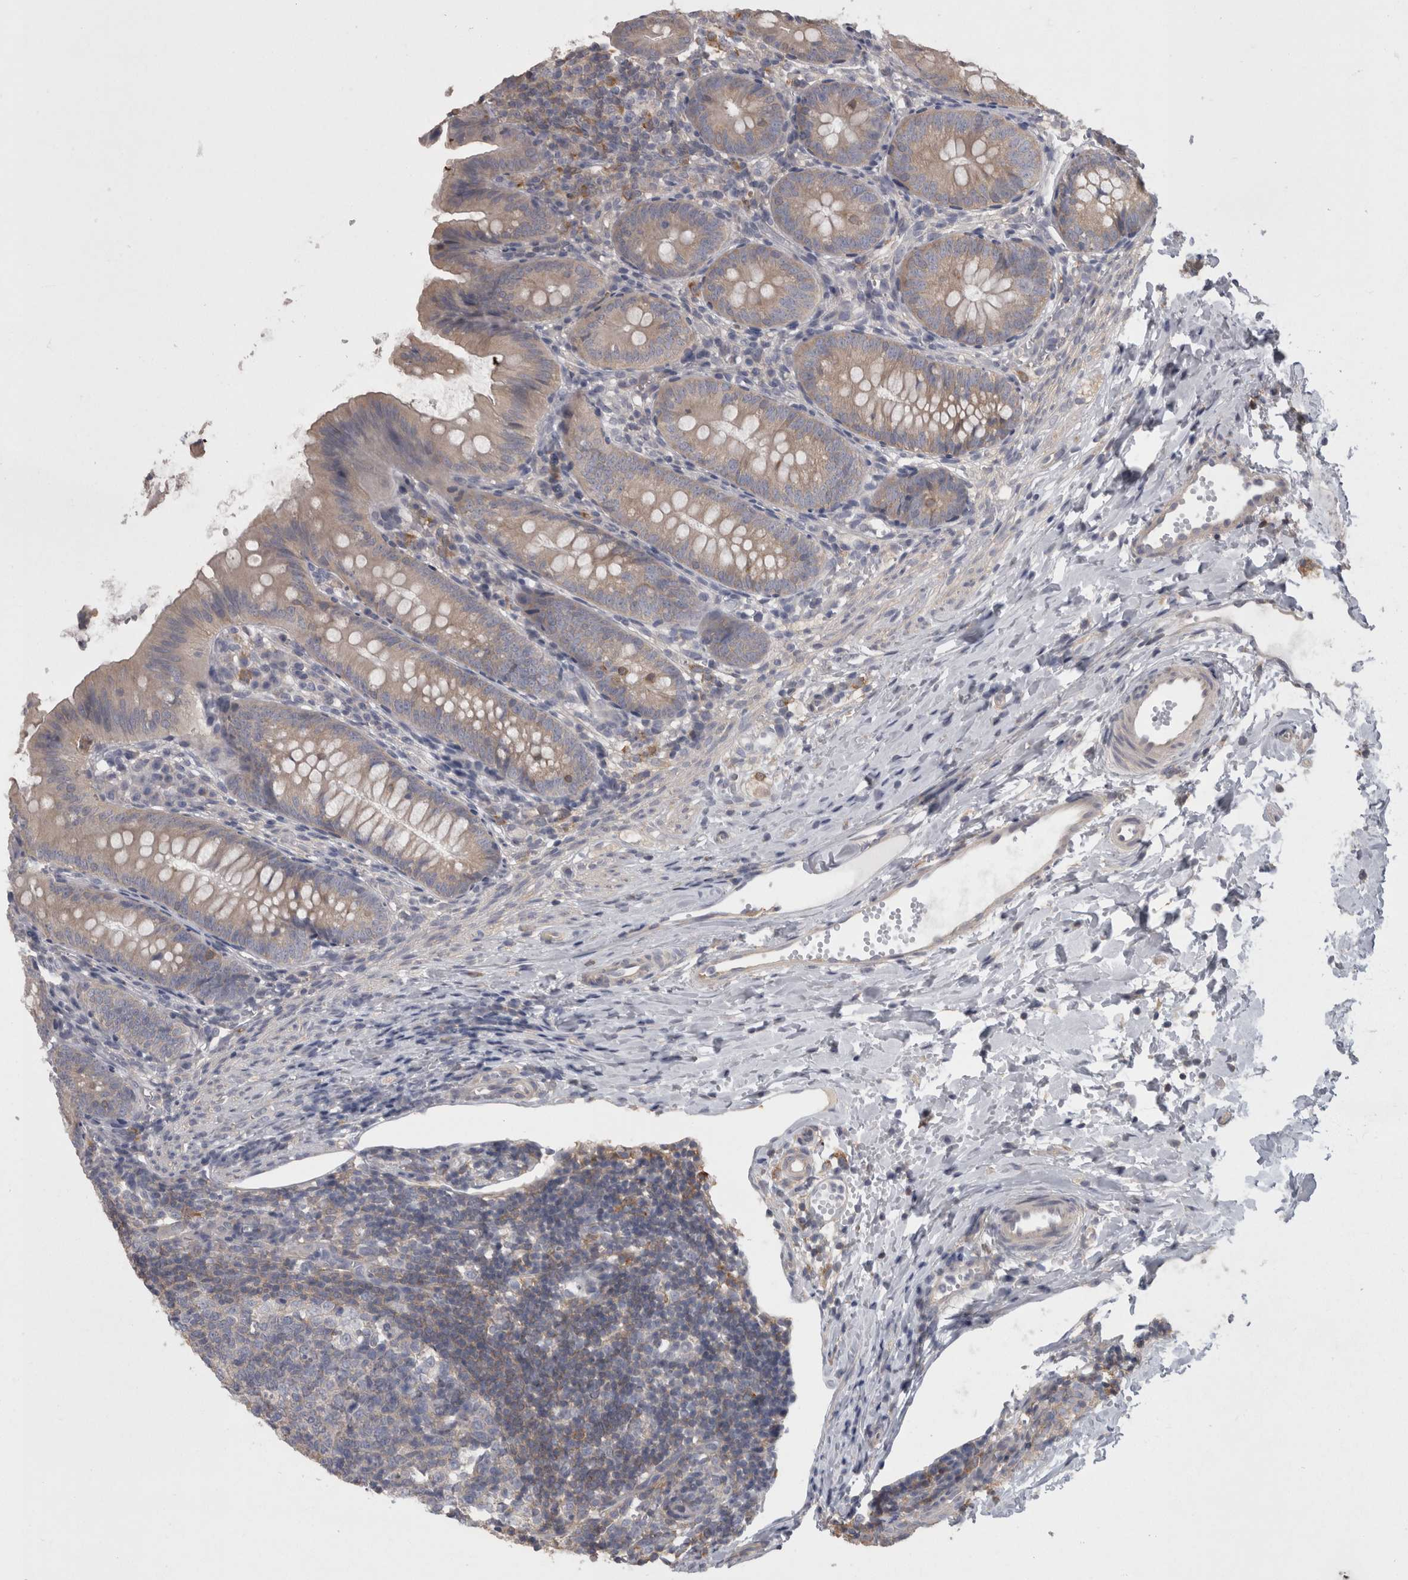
{"staining": {"intensity": "weak", "quantity": "25%-75%", "location": "cytoplasmic/membranous"}, "tissue": "appendix", "cell_type": "Glandular cells", "image_type": "normal", "snomed": [{"axis": "morphology", "description": "Normal tissue, NOS"}, {"axis": "topography", "description": "Appendix"}], "caption": "Appendix stained with a brown dye reveals weak cytoplasmic/membranous positive staining in about 25%-75% of glandular cells.", "gene": "CAMK2D", "patient": {"sex": "male", "age": 1}}